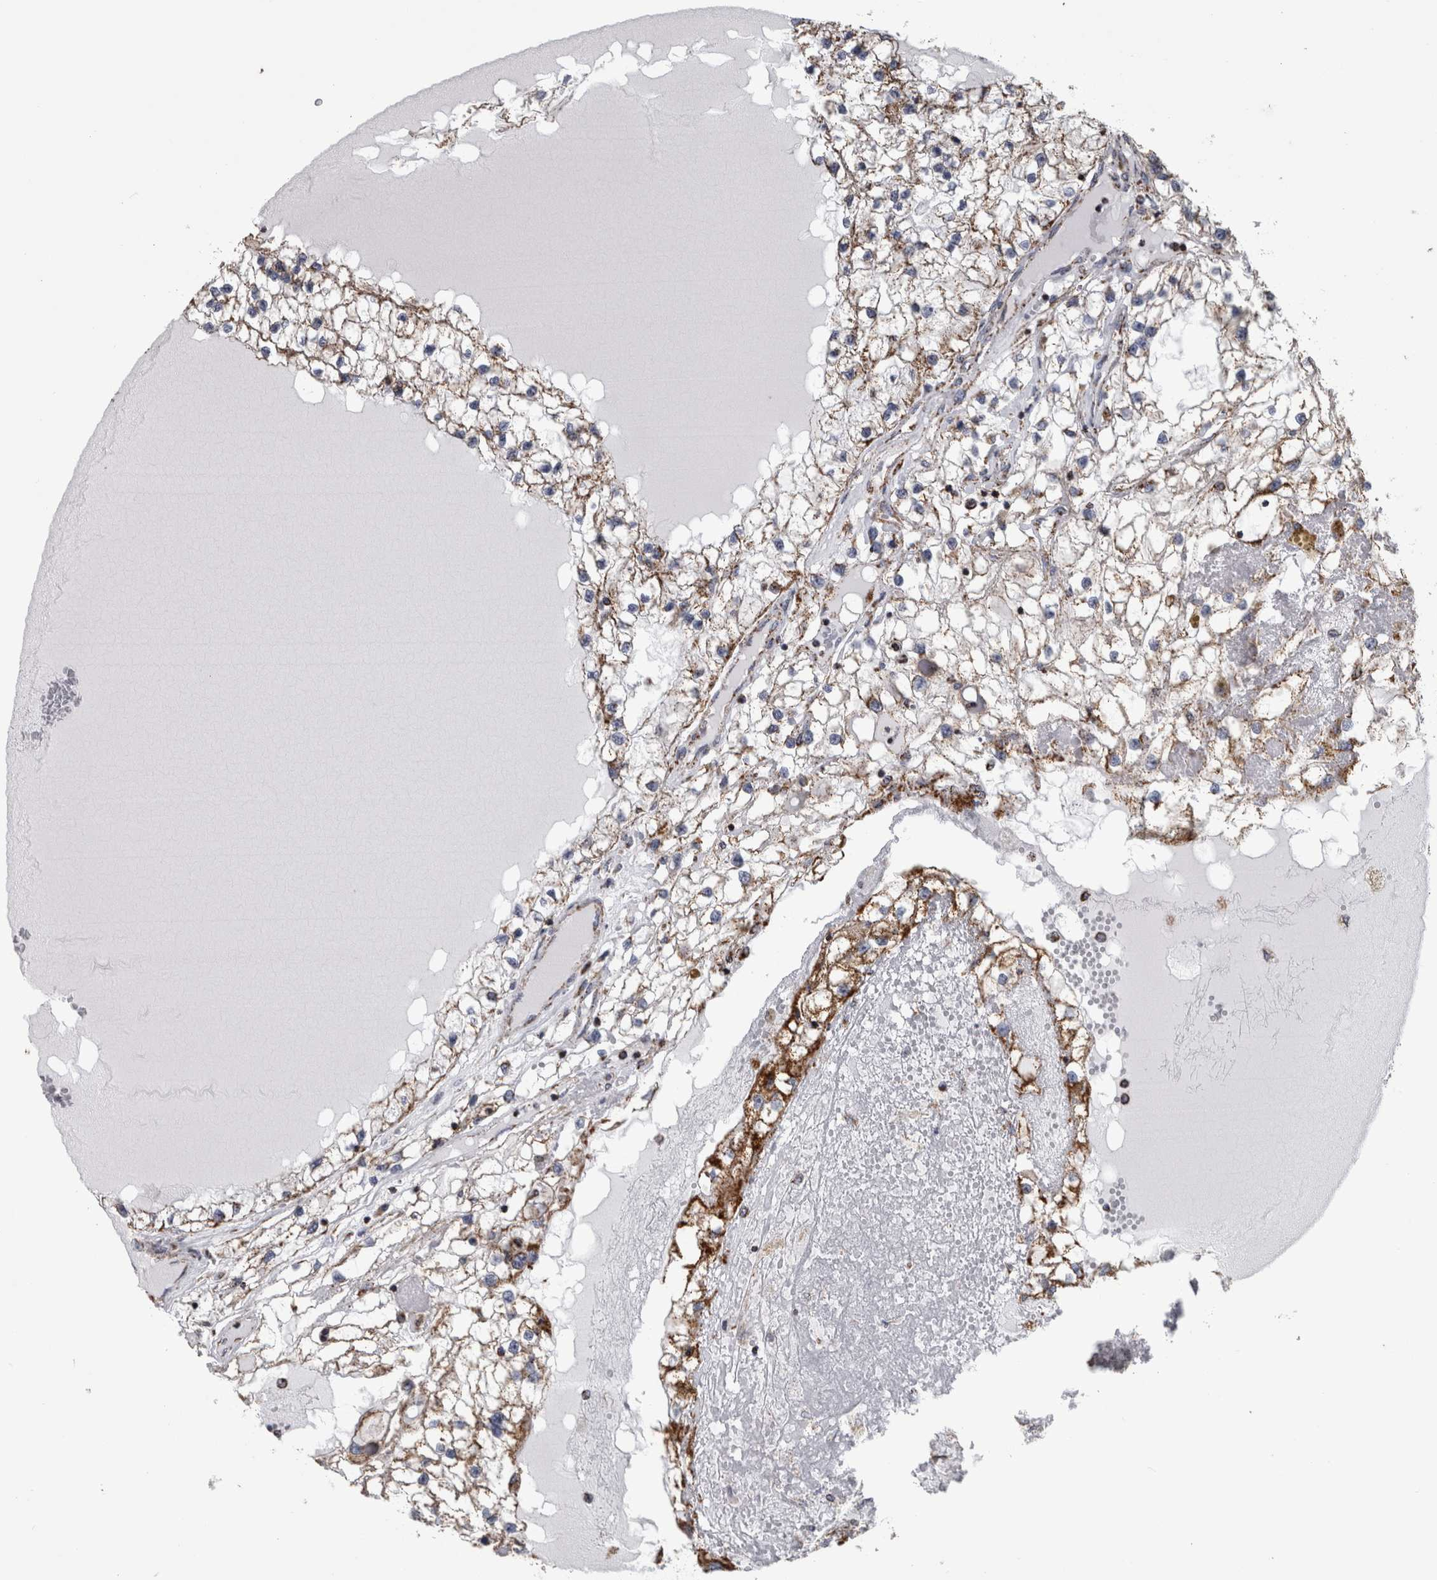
{"staining": {"intensity": "moderate", "quantity": ">75%", "location": "cytoplasmic/membranous"}, "tissue": "renal cancer", "cell_type": "Tumor cells", "image_type": "cancer", "snomed": [{"axis": "morphology", "description": "Adenocarcinoma, NOS"}, {"axis": "topography", "description": "Kidney"}], "caption": "Brown immunohistochemical staining in renal adenocarcinoma demonstrates moderate cytoplasmic/membranous staining in approximately >75% of tumor cells. (Stains: DAB in brown, nuclei in blue, Microscopy: brightfield microscopy at high magnification).", "gene": "MDH2", "patient": {"sex": "male", "age": 68}}